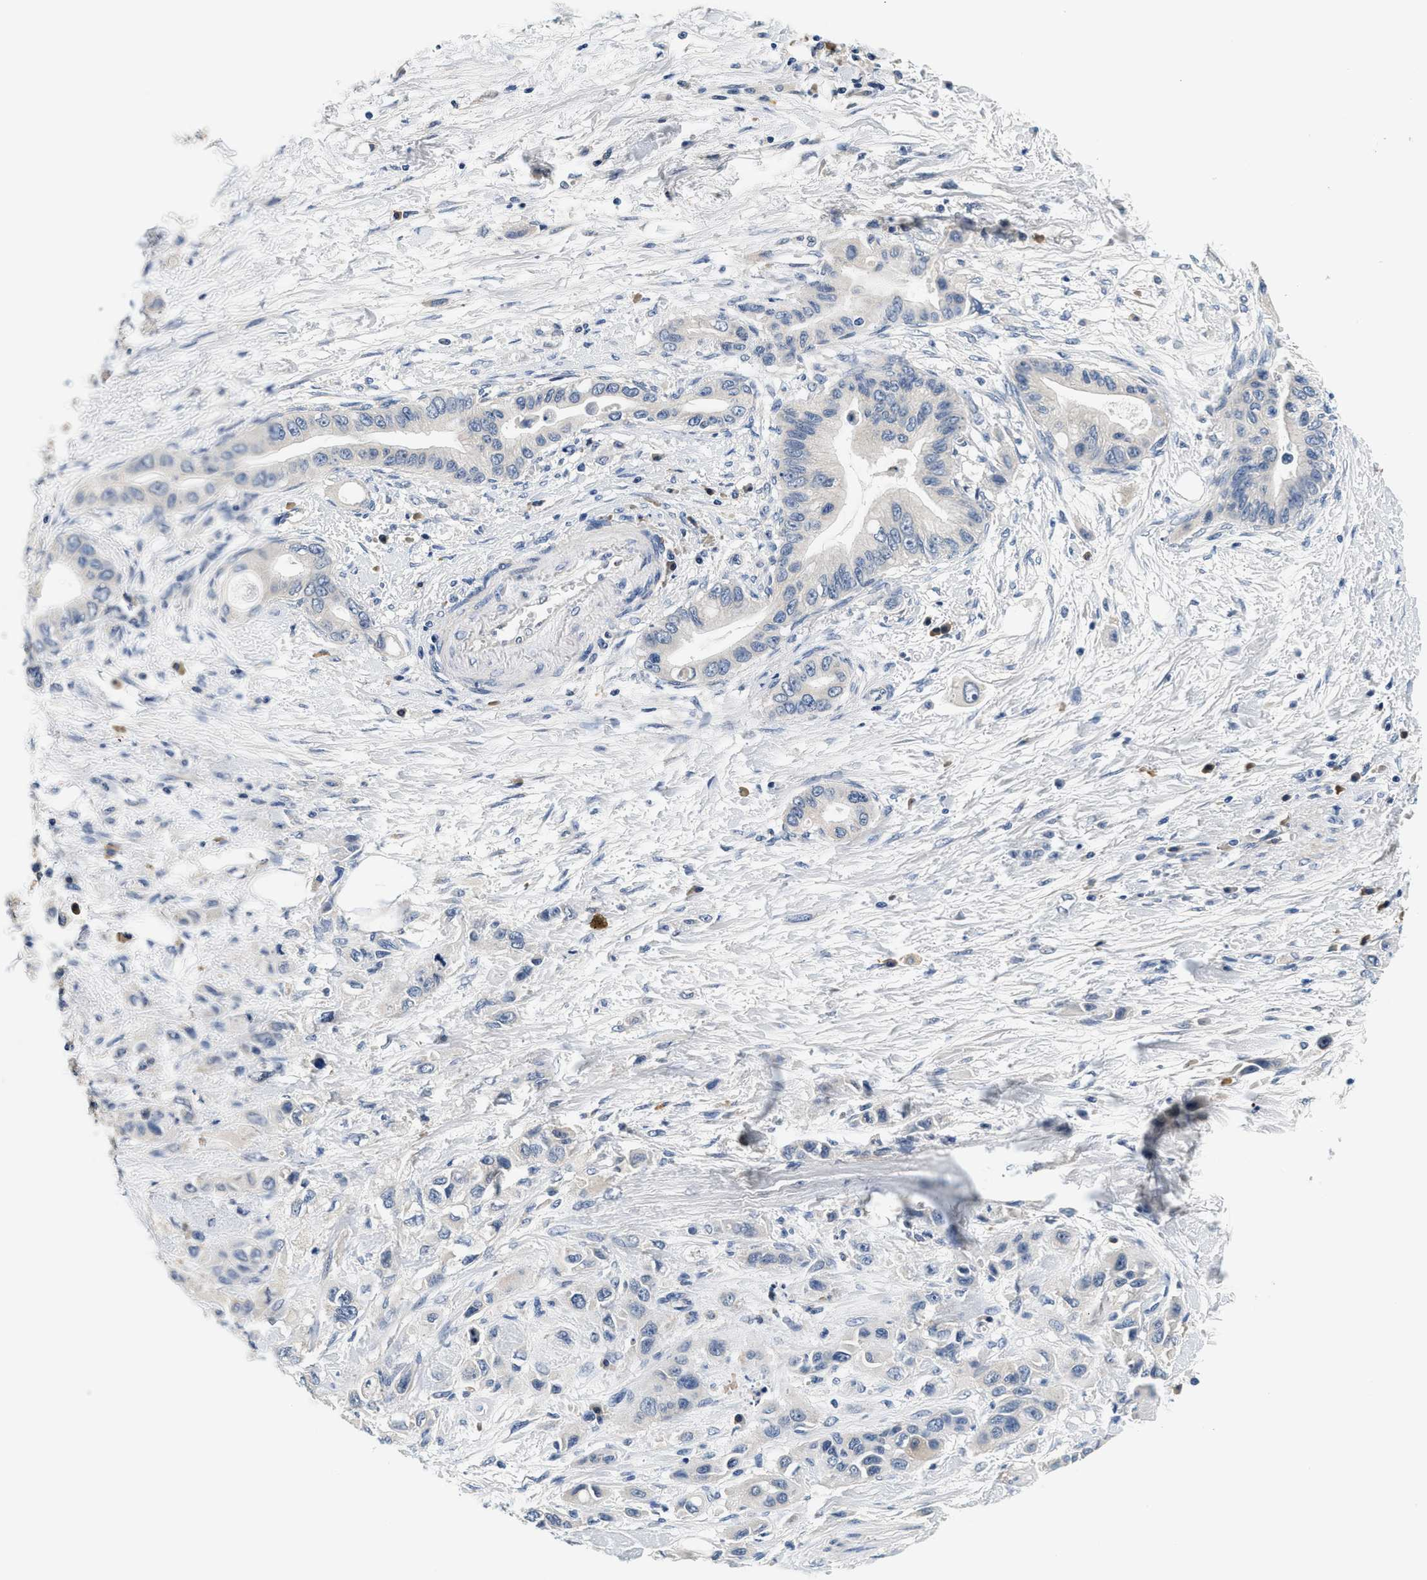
{"staining": {"intensity": "negative", "quantity": "none", "location": "none"}, "tissue": "pancreatic cancer", "cell_type": "Tumor cells", "image_type": "cancer", "snomed": [{"axis": "morphology", "description": "Adenocarcinoma, NOS"}, {"axis": "topography", "description": "Pancreas"}], "caption": "This image is of pancreatic cancer (adenocarcinoma) stained with immunohistochemistry (IHC) to label a protein in brown with the nuclei are counter-stained blue. There is no expression in tumor cells. The staining is performed using DAB brown chromogen with nuclei counter-stained in using hematoxylin.", "gene": "ALDH3A2", "patient": {"sex": "female", "age": 73}}